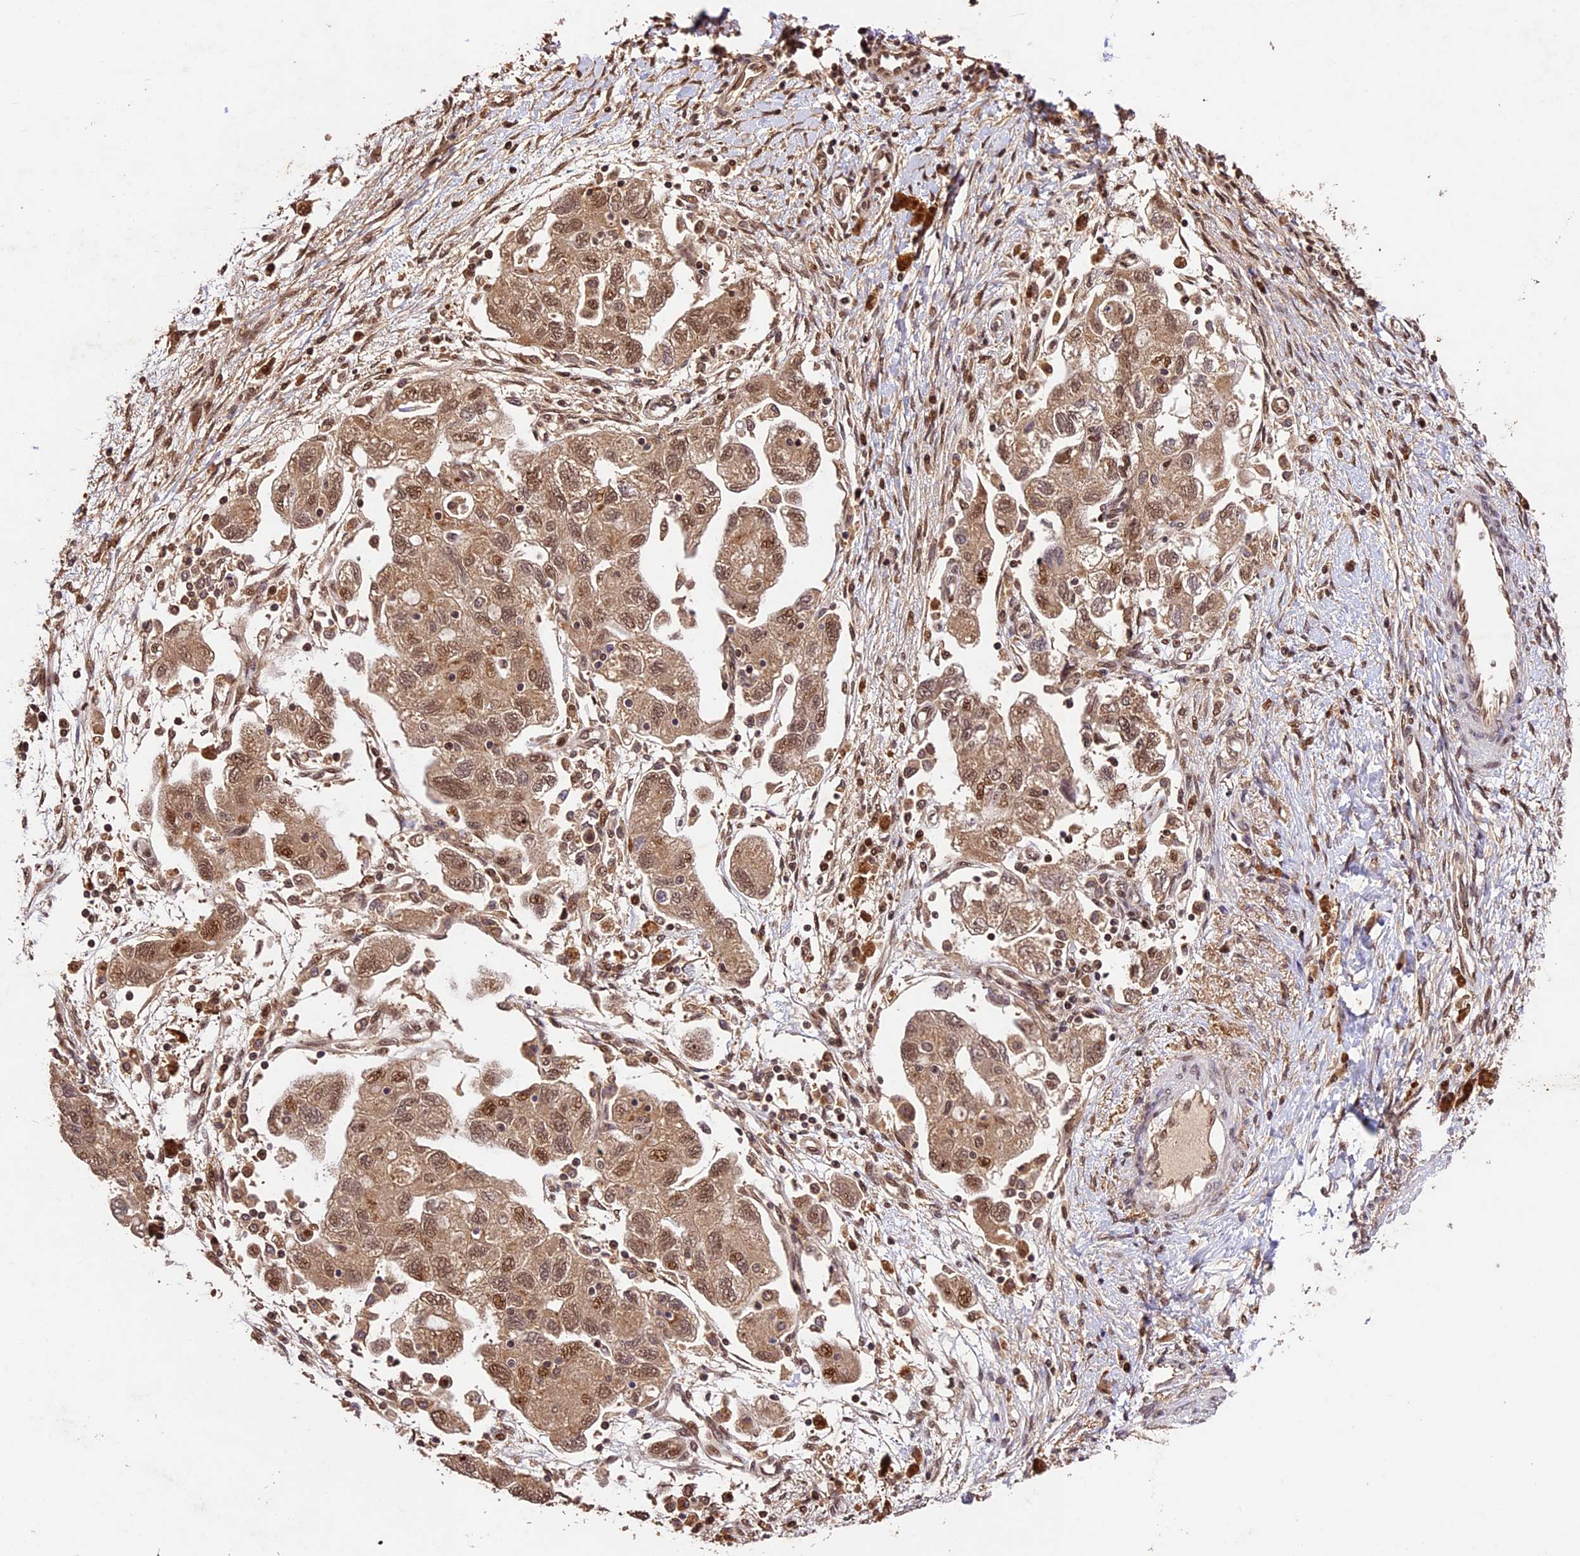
{"staining": {"intensity": "moderate", "quantity": ">75%", "location": "cytoplasmic/membranous,nuclear"}, "tissue": "ovarian cancer", "cell_type": "Tumor cells", "image_type": "cancer", "snomed": [{"axis": "morphology", "description": "Carcinoma, NOS"}, {"axis": "morphology", "description": "Cystadenocarcinoma, serous, NOS"}, {"axis": "topography", "description": "Ovary"}], "caption": "Ovarian cancer tissue shows moderate cytoplasmic/membranous and nuclear staining in about >75% of tumor cells, visualized by immunohistochemistry.", "gene": "CDKN2AIP", "patient": {"sex": "female", "age": 69}}